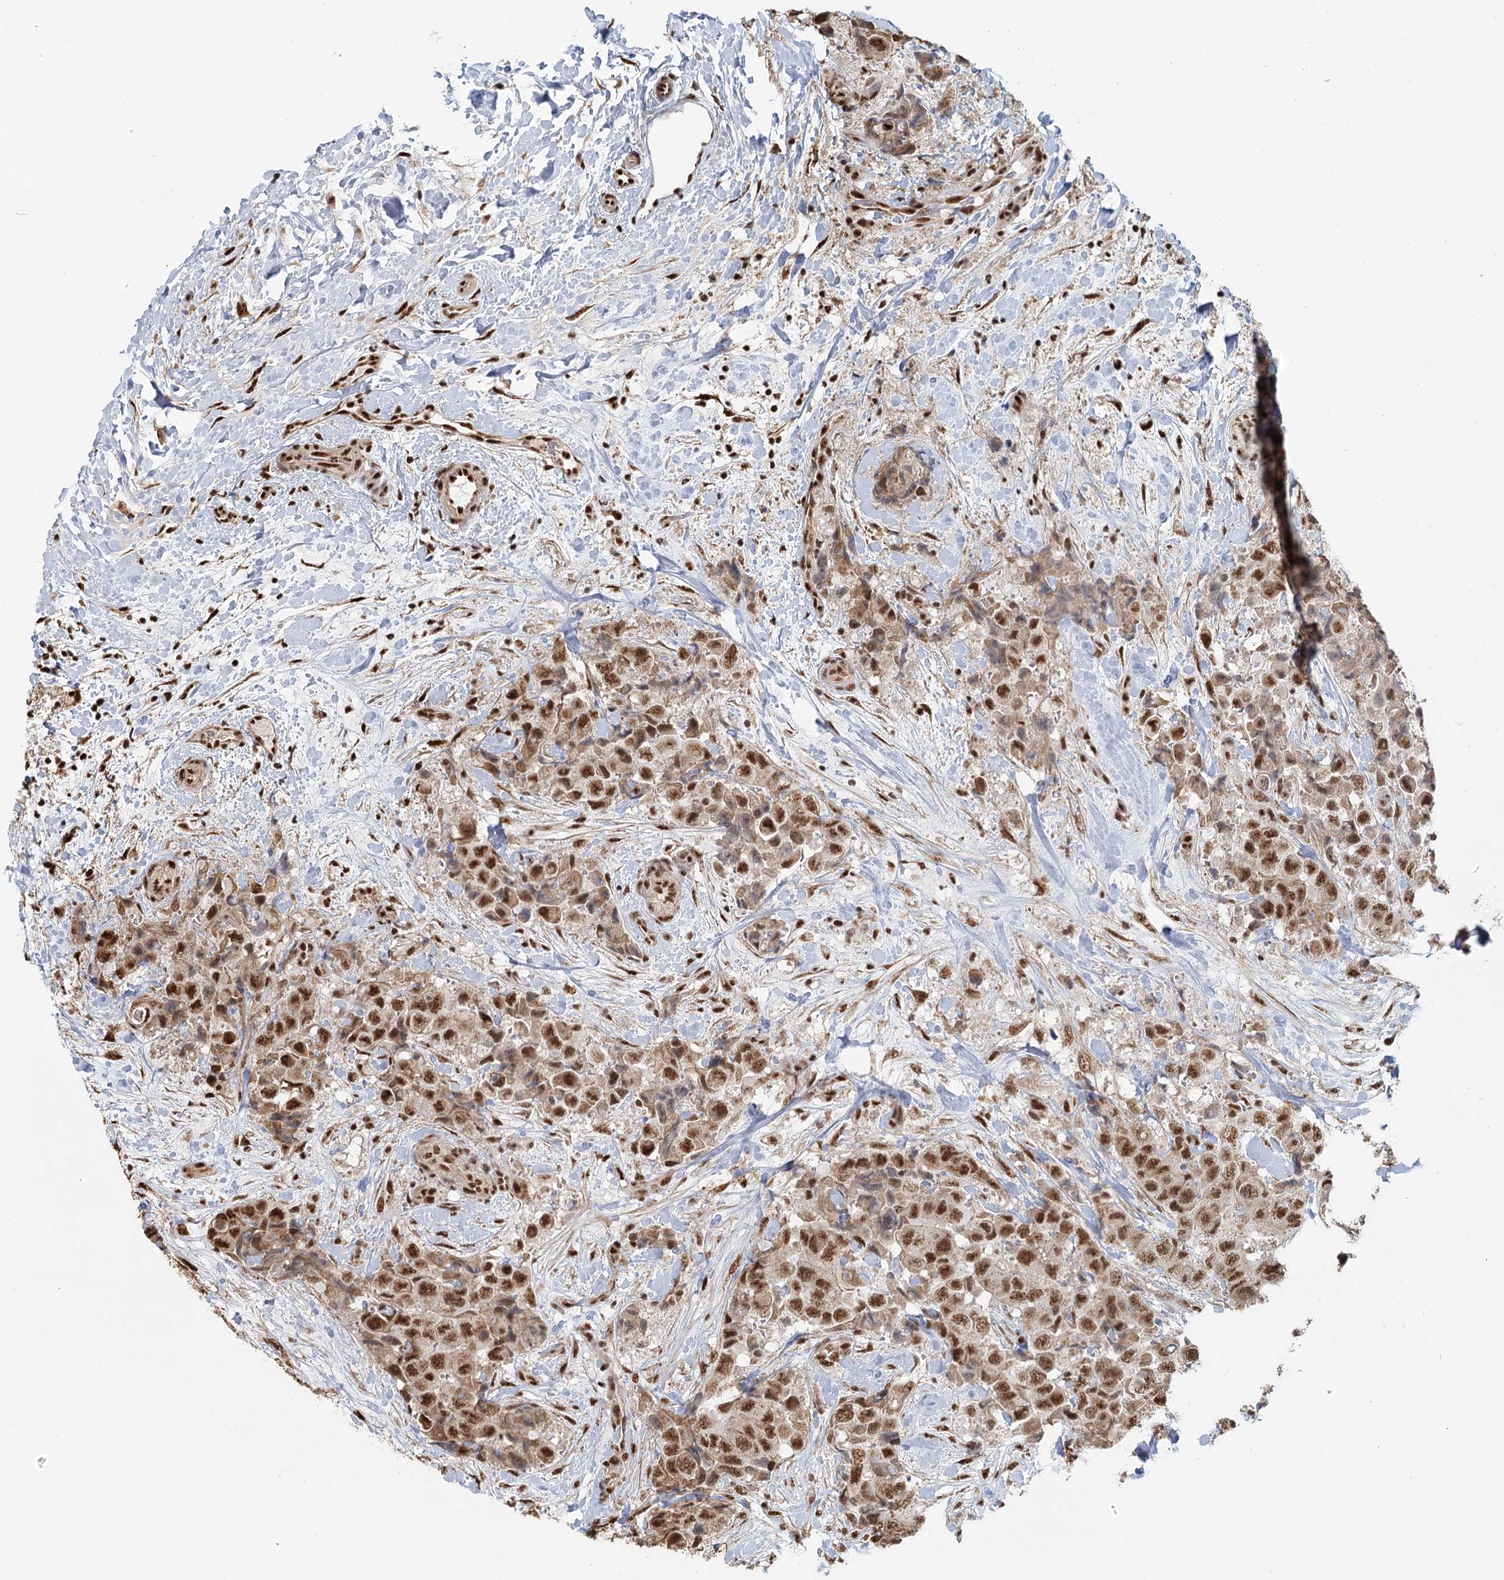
{"staining": {"intensity": "moderate", "quantity": ">75%", "location": "nuclear"}, "tissue": "breast cancer", "cell_type": "Tumor cells", "image_type": "cancer", "snomed": [{"axis": "morphology", "description": "Duct carcinoma"}, {"axis": "topography", "description": "Breast"}], "caption": "Protein staining displays moderate nuclear positivity in about >75% of tumor cells in breast intraductal carcinoma.", "gene": "GPALPP1", "patient": {"sex": "female", "age": 62}}